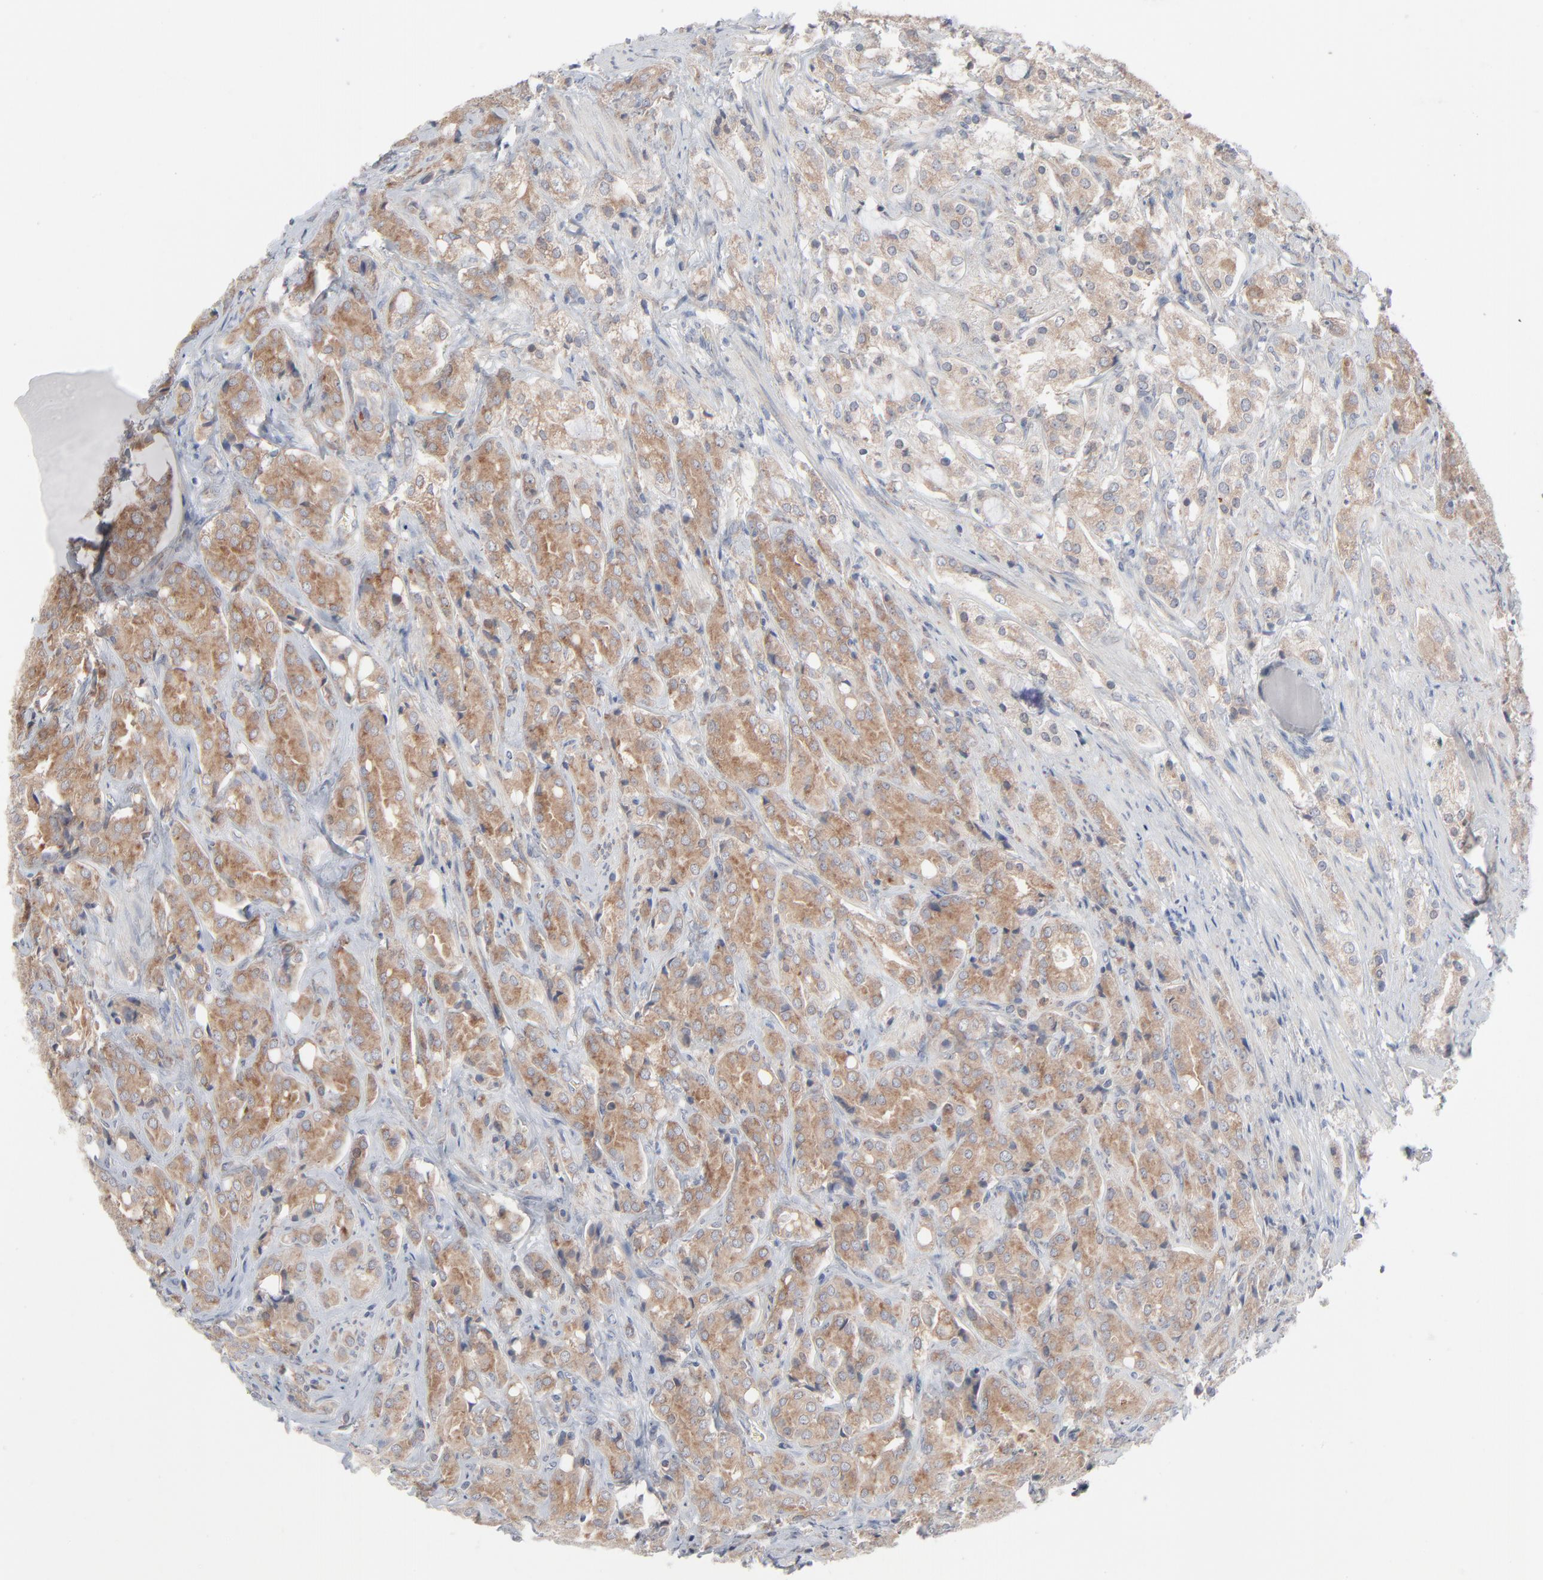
{"staining": {"intensity": "weak", "quantity": ">75%", "location": "cytoplasmic/membranous"}, "tissue": "prostate cancer", "cell_type": "Tumor cells", "image_type": "cancer", "snomed": [{"axis": "morphology", "description": "Adenocarcinoma, High grade"}, {"axis": "topography", "description": "Prostate"}], "caption": "The image exhibits immunohistochemical staining of prostate cancer. There is weak cytoplasmic/membranous positivity is present in approximately >75% of tumor cells.", "gene": "KDSR", "patient": {"sex": "male", "age": 68}}